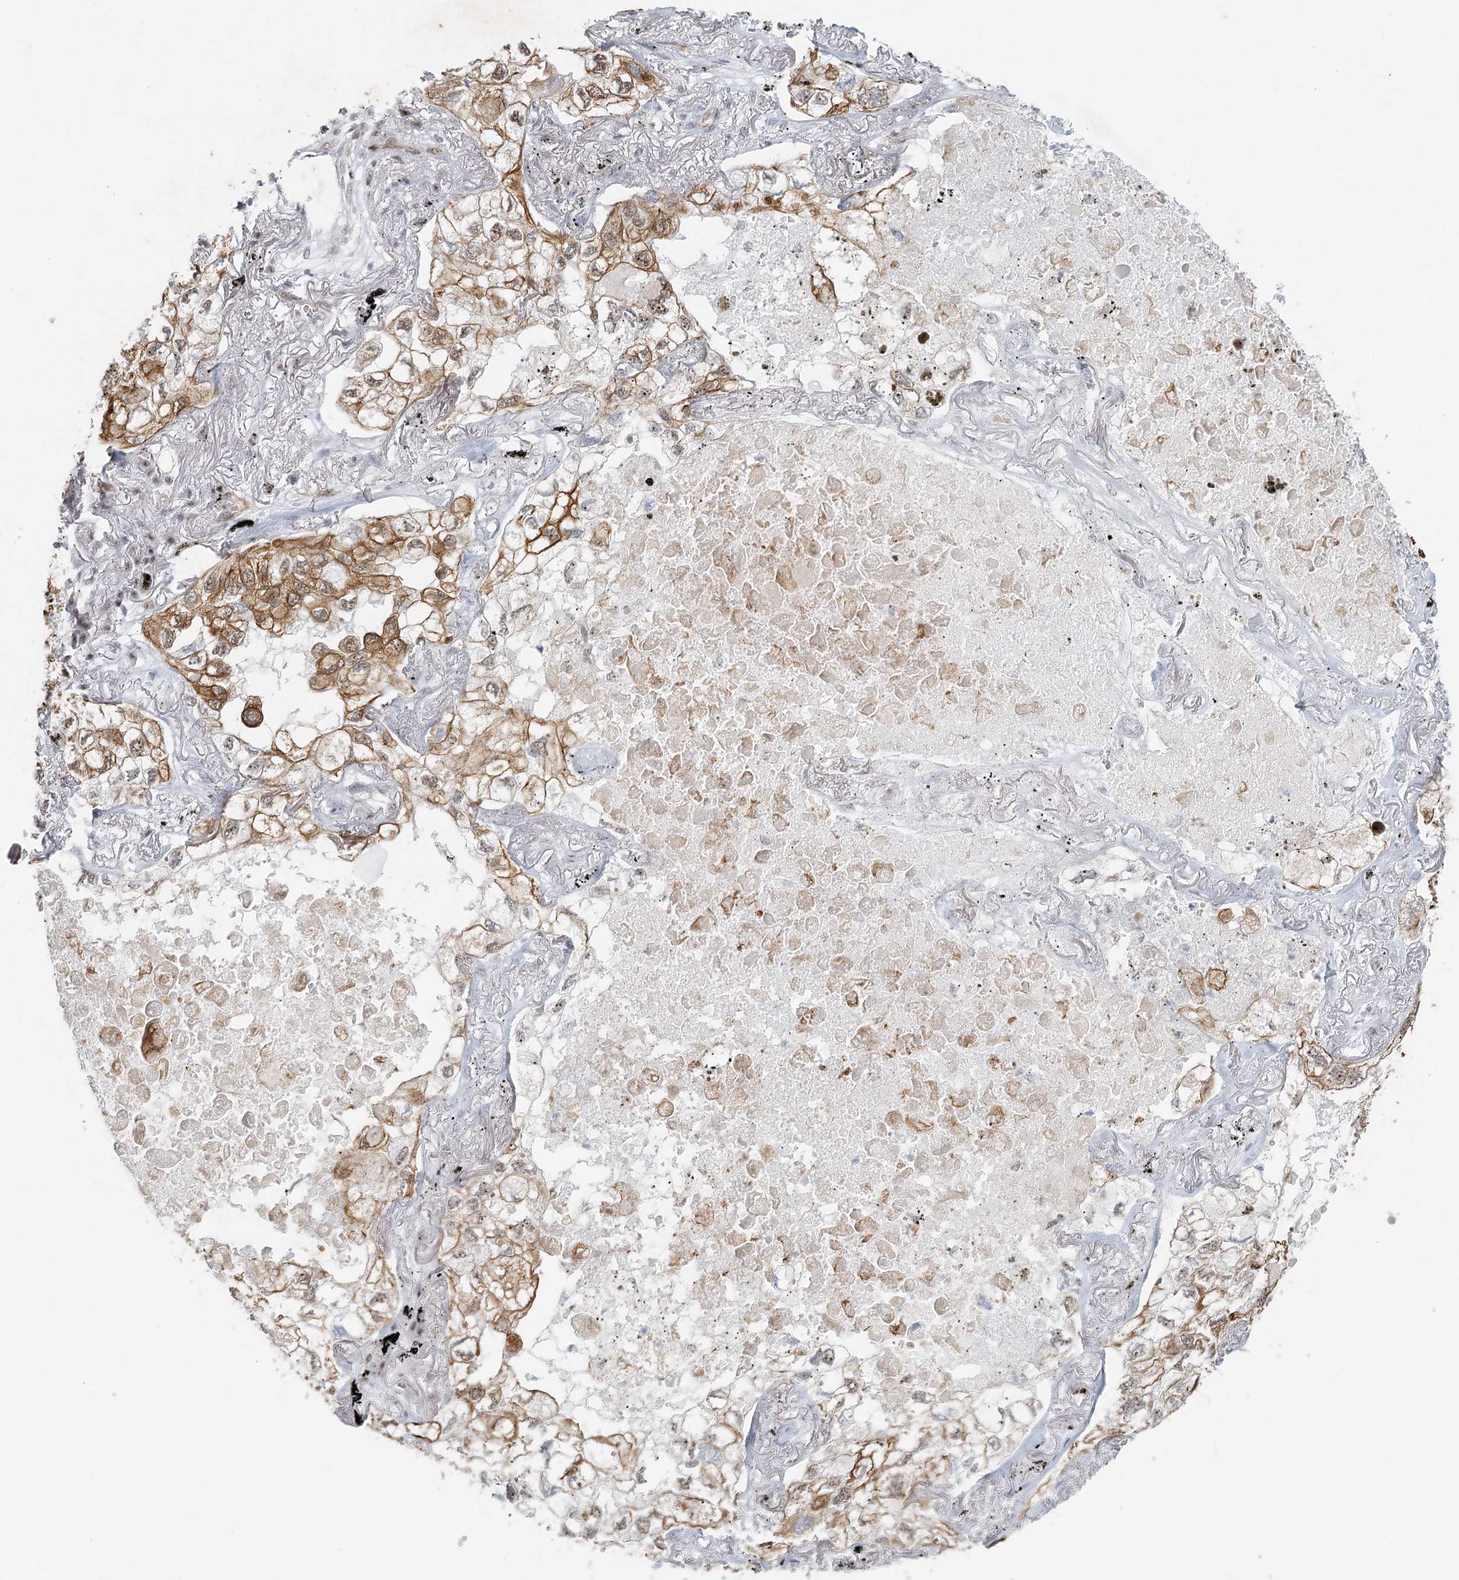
{"staining": {"intensity": "moderate", "quantity": ">75%", "location": "cytoplasmic/membranous,nuclear"}, "tissue": "lung cancer", "cell_type": "Tumor cells", "image_type": "cancer", "snomed": [{"axis": "morphology", "description": "Adenocarcinoma, NOS"}, {"axis": "topography", "description": "Lung"}], "caption": "Immunohistochemical staining of lung cancer (adenocarcinoma) exhibits medium levels of moderate cytoplasmic/membranous and nuclear expression in about >75% of tumor cells.", "gene": "U2SURP", "patient": {"sex": "male", "age": 65}}